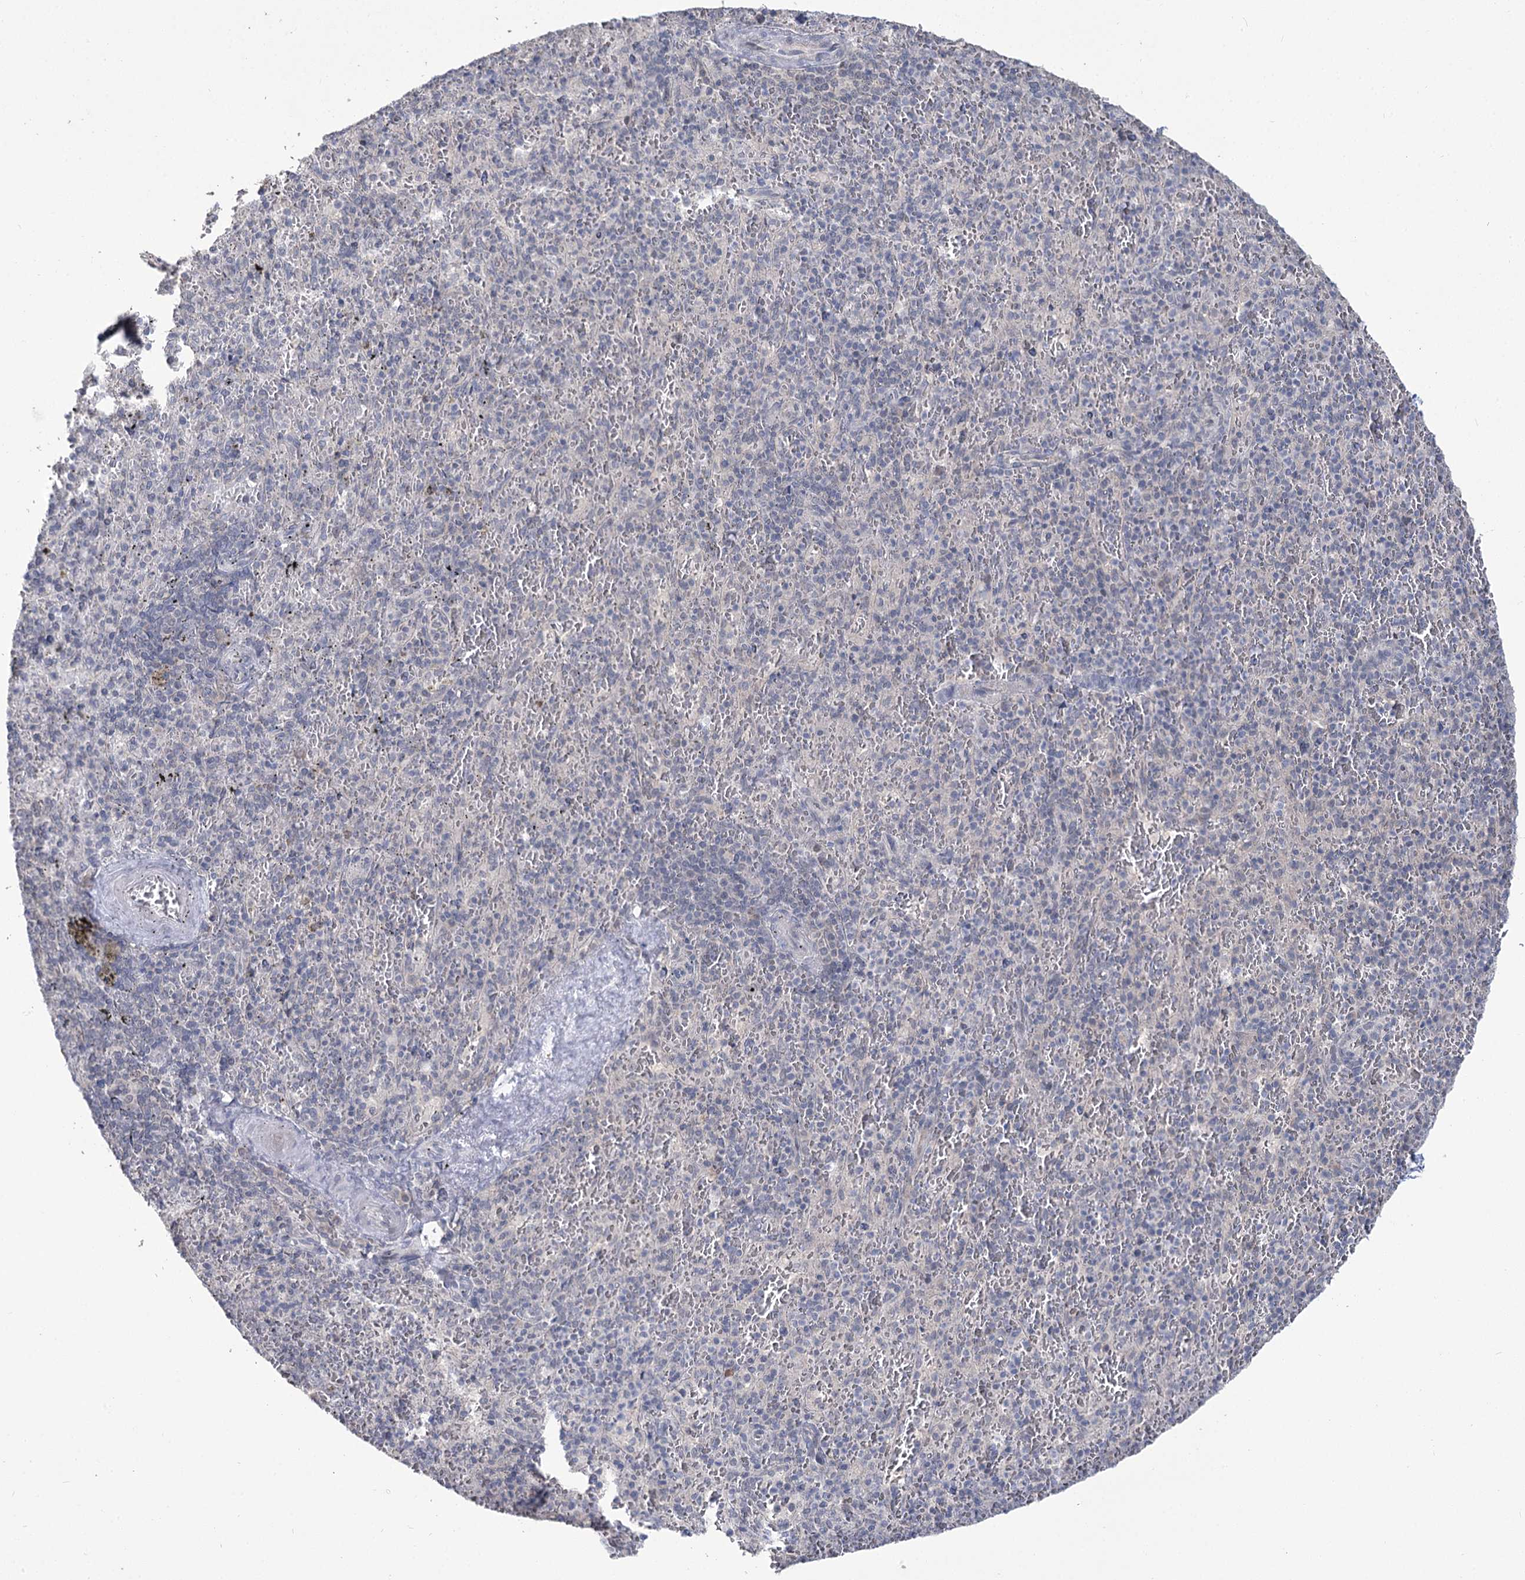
{"staining": {"intensity": "negative", "quantity": "none", "location": "none"}, "tissue": "spleen", "cell_type": "Cells in red pulp", "image_type": "normal", "snomed": [{"axis": "morphology", "description": "Normal tissue, NOS"}, {"axis": "topography", "description": "Spleen"}], "caption": "Cells in red pulp are negative for protein expression in benign human spleen. (DAB IHC with hematoxylin counter stain).", "gene": "PHYHIPL", "patient": {"sex": "male", "age": 82}}